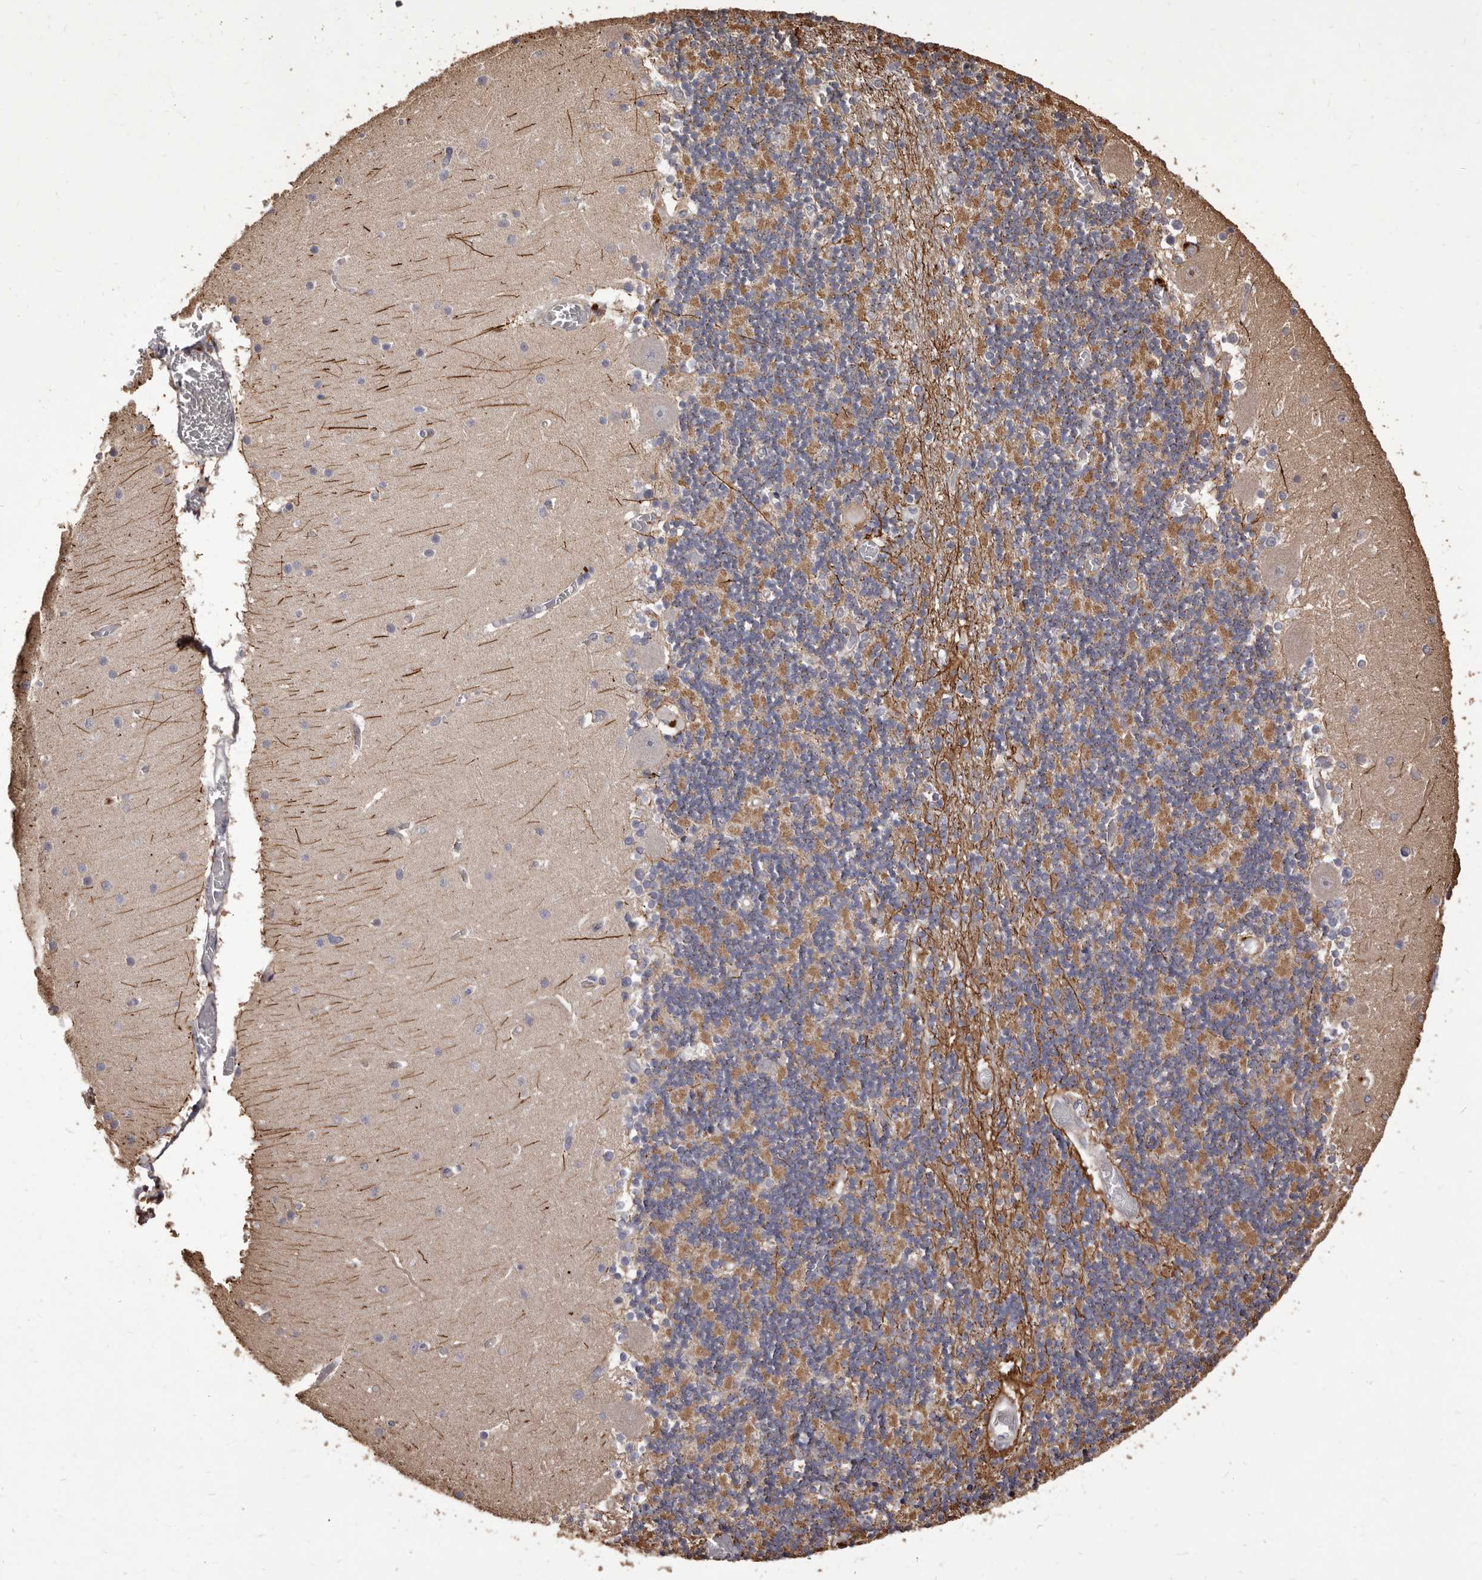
{"staining": {"intensity": "moderate", "quantity": "<25%", "location": "cytoplasmic/membranous"}, "tissue": "cerebellum", "cell_type": "Cells in granular layer", "image_type": "normal", "snomed": [{"axis": "morphology", "description": "Normal tissue, NOS"}, {"axis": "topography", "description": "Cerebellum"}], "caption": "IHC histopathology image of unremarkable human cerebellum stained for a protein (brown), which demonstrates low levels of moderate cytoplasmic/membranous positivity in approximately <25% of cells in granular layer.", "gene": "ALPK1", "patient": {"sex": "female", "age": 28}}